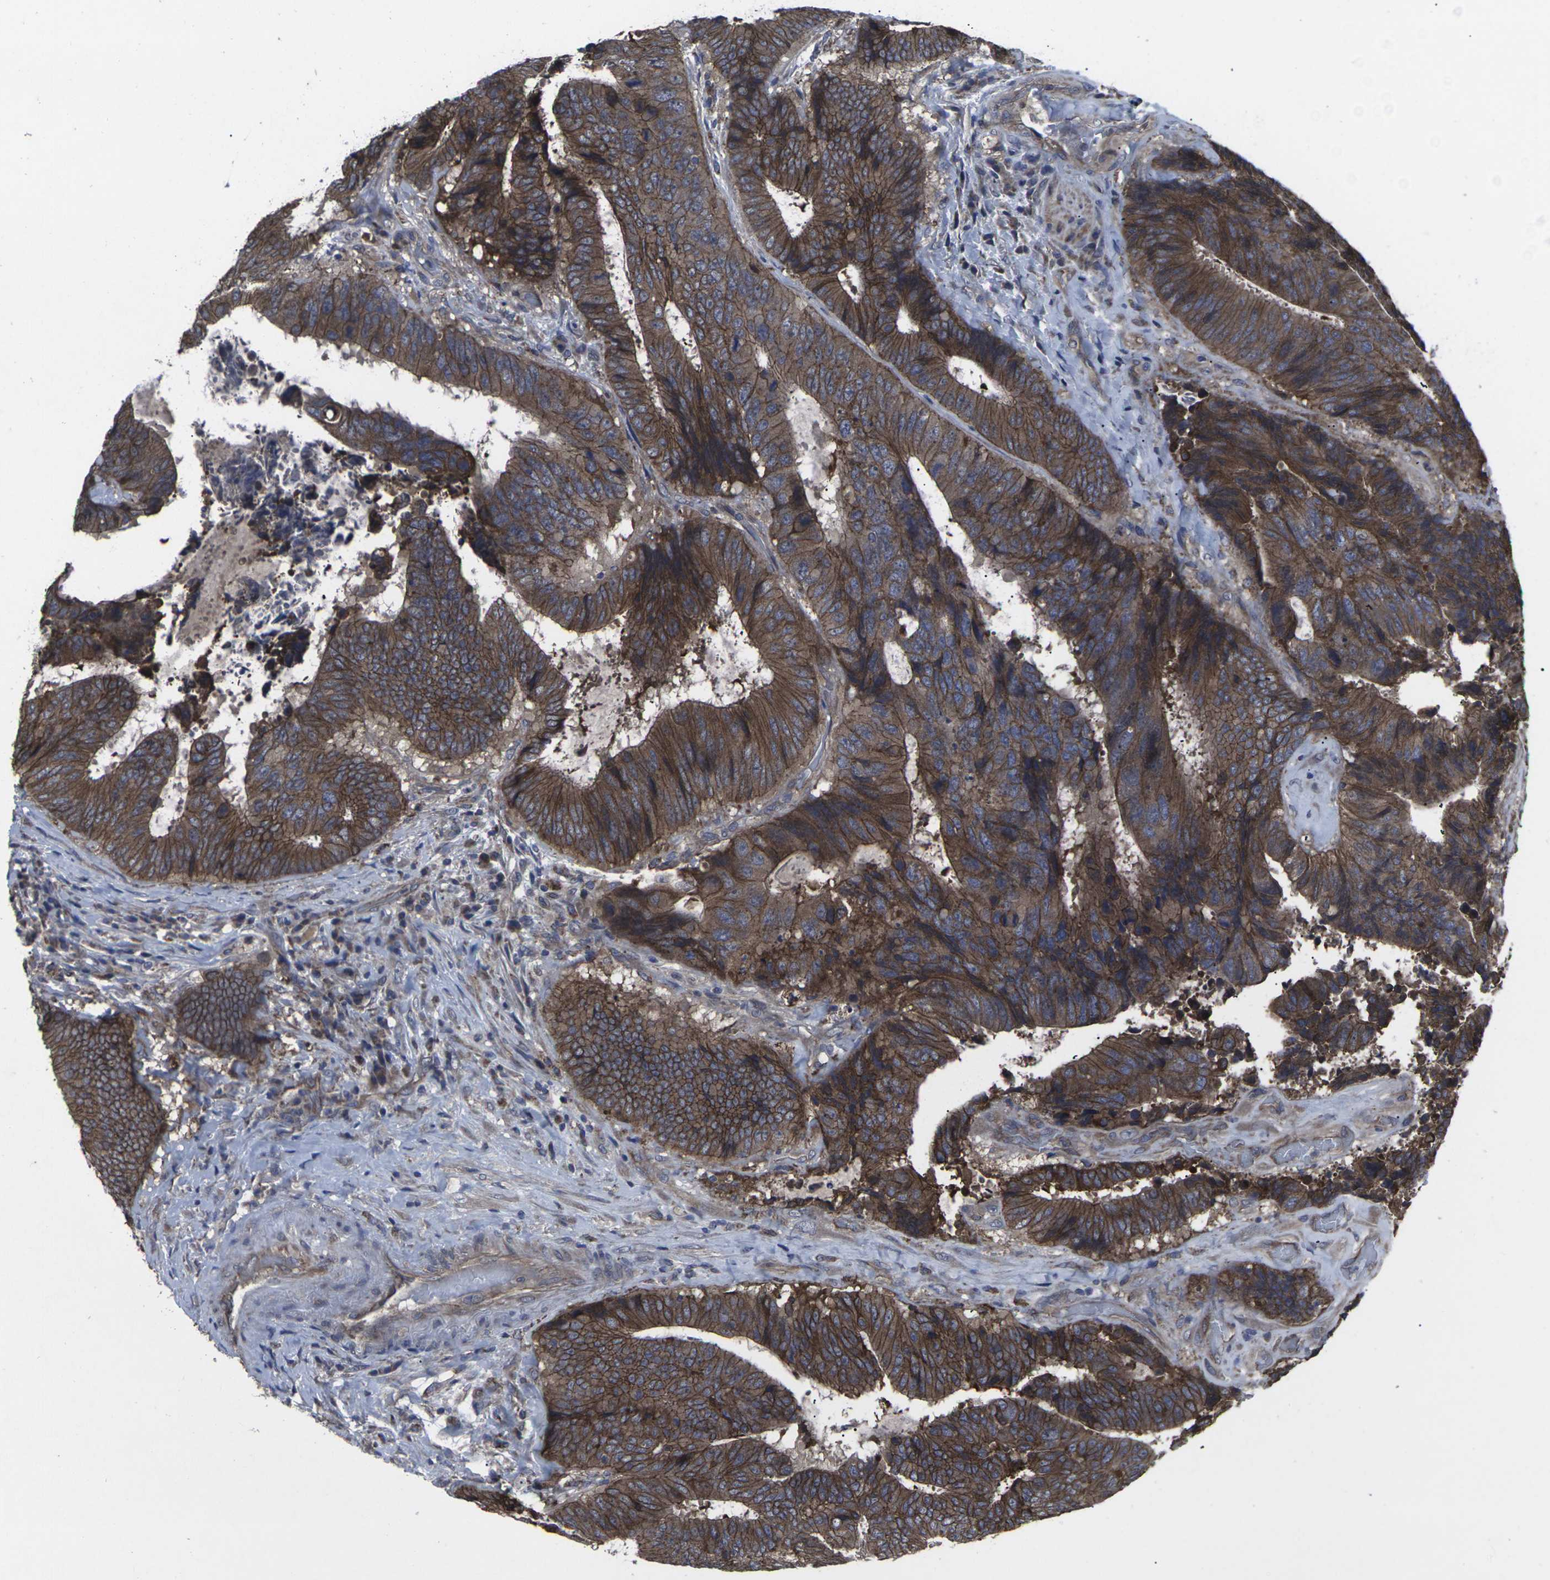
{"staining": {"intensity": "strong", "quantity": ">75%", "location": "cytoplasmic/membranous"}, "tissue": "colorectal cancer", "cell_type": "Tumor cells", "image_type": "cancer", "snomed": [{"axis": "morphology", "description": "Adenocarcinoma, NOS"}, {"axis": "topography", "description": "Rectum"}], "caption": "Immunohistochemistry of human adenocarcinoma (colorectal) shows high levels of strong cytoplasmic/membranous expression in about >75% of tumor cells.", "gene": "MAPKAPK2", "patient": {"sex": "male", "age": 72}}